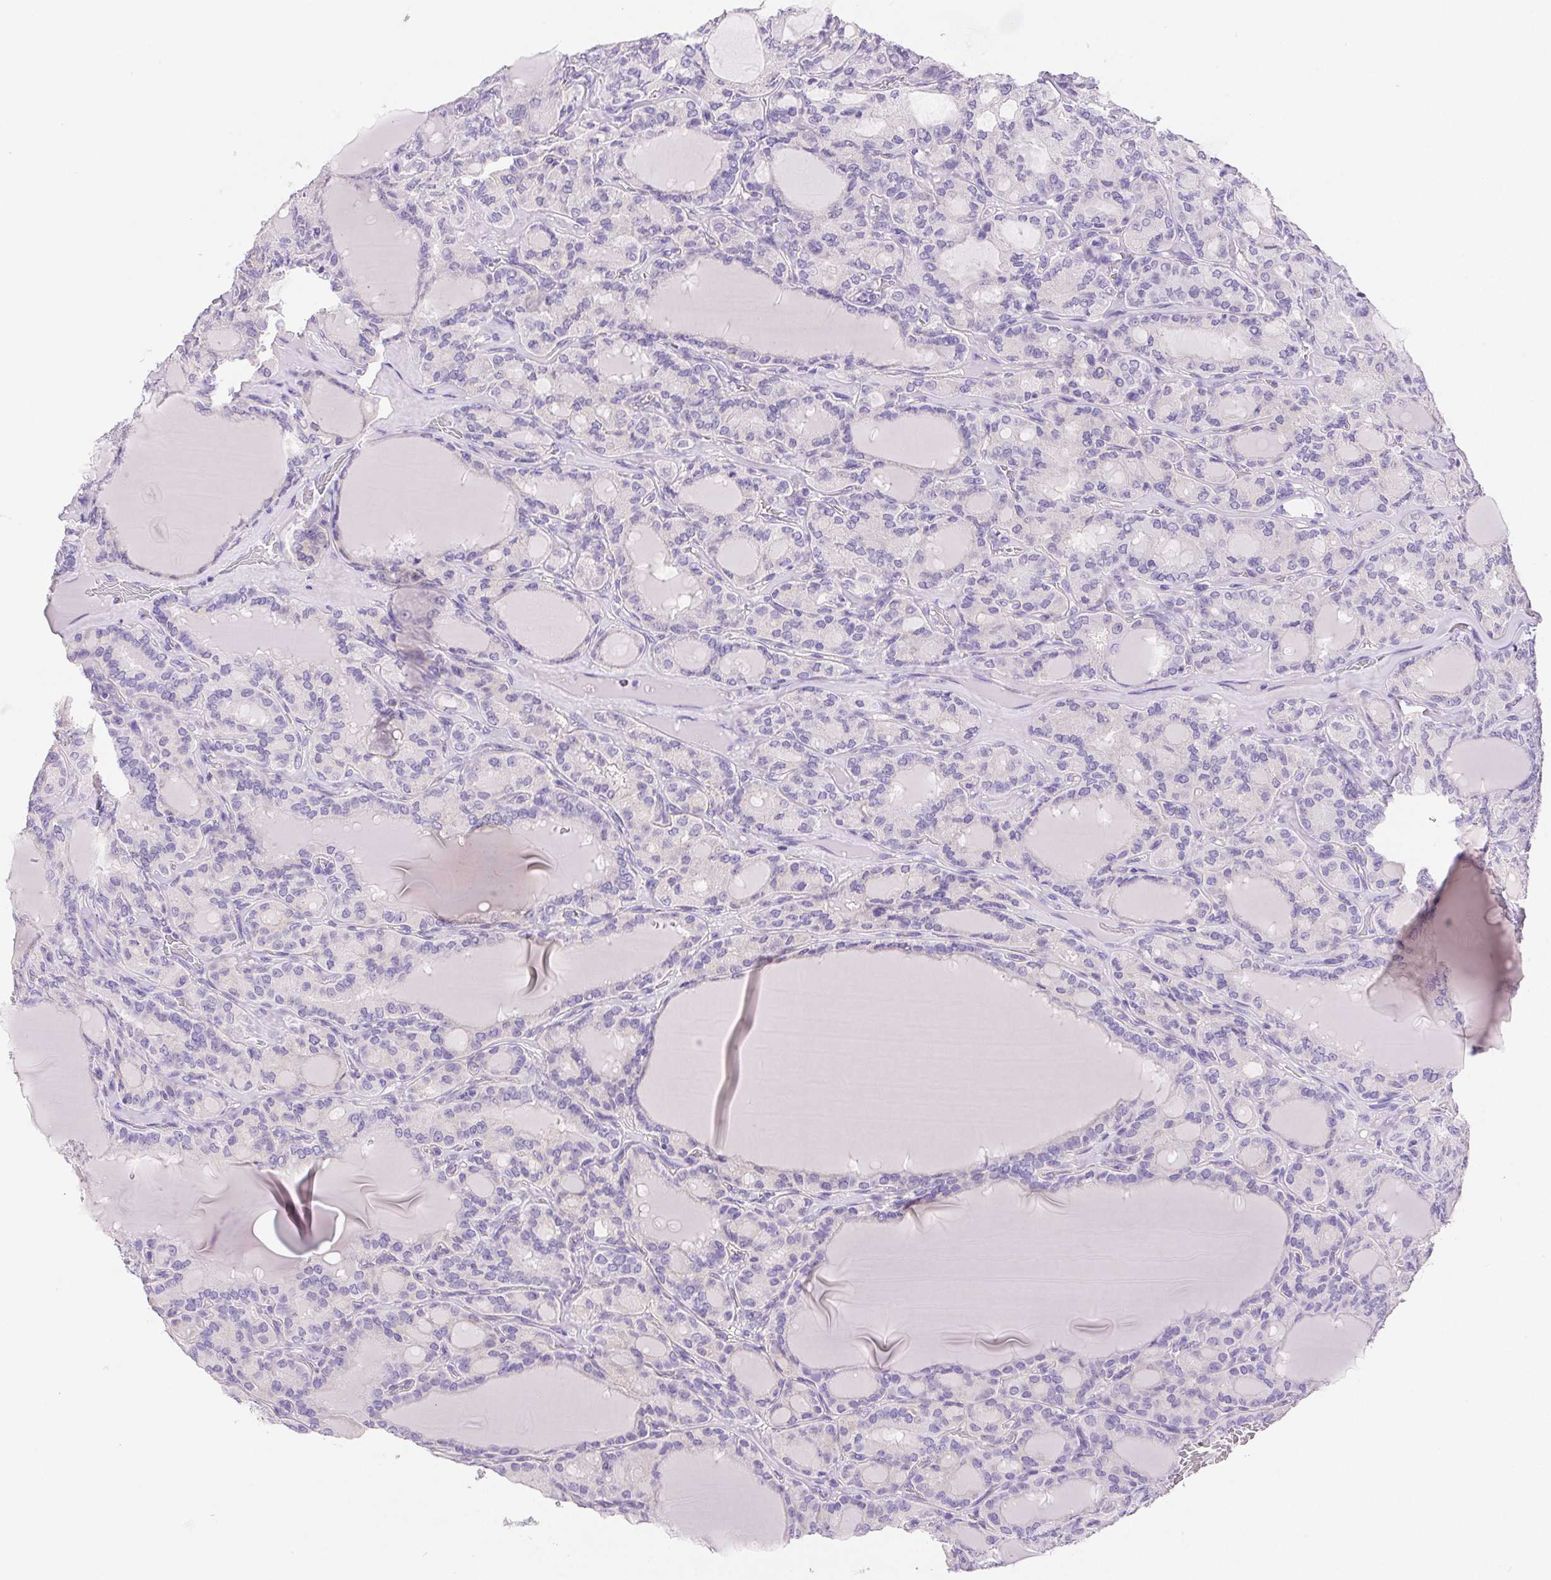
{"staining": {"intensity": "negative", "quantity": "none", "location": "none"}, "tissue": "thyroid cancer", "cell_type": "Tumor cells", "image_type": "cancer", "snomed": [{"axis": "morphology", "description": "Papillary adenocarcinoma, NOS"}, {"axis": "topography", "description": "Thyroid gland"}], "caption": "Immunohistochemistry image of human thyroid cancer (papillary adenocarcinoma) stained for a protein (brown), which demonstrates no expression in tumor cells.", "gene": "PNLIP", "patient": {"sex": "male", "age": 87}}